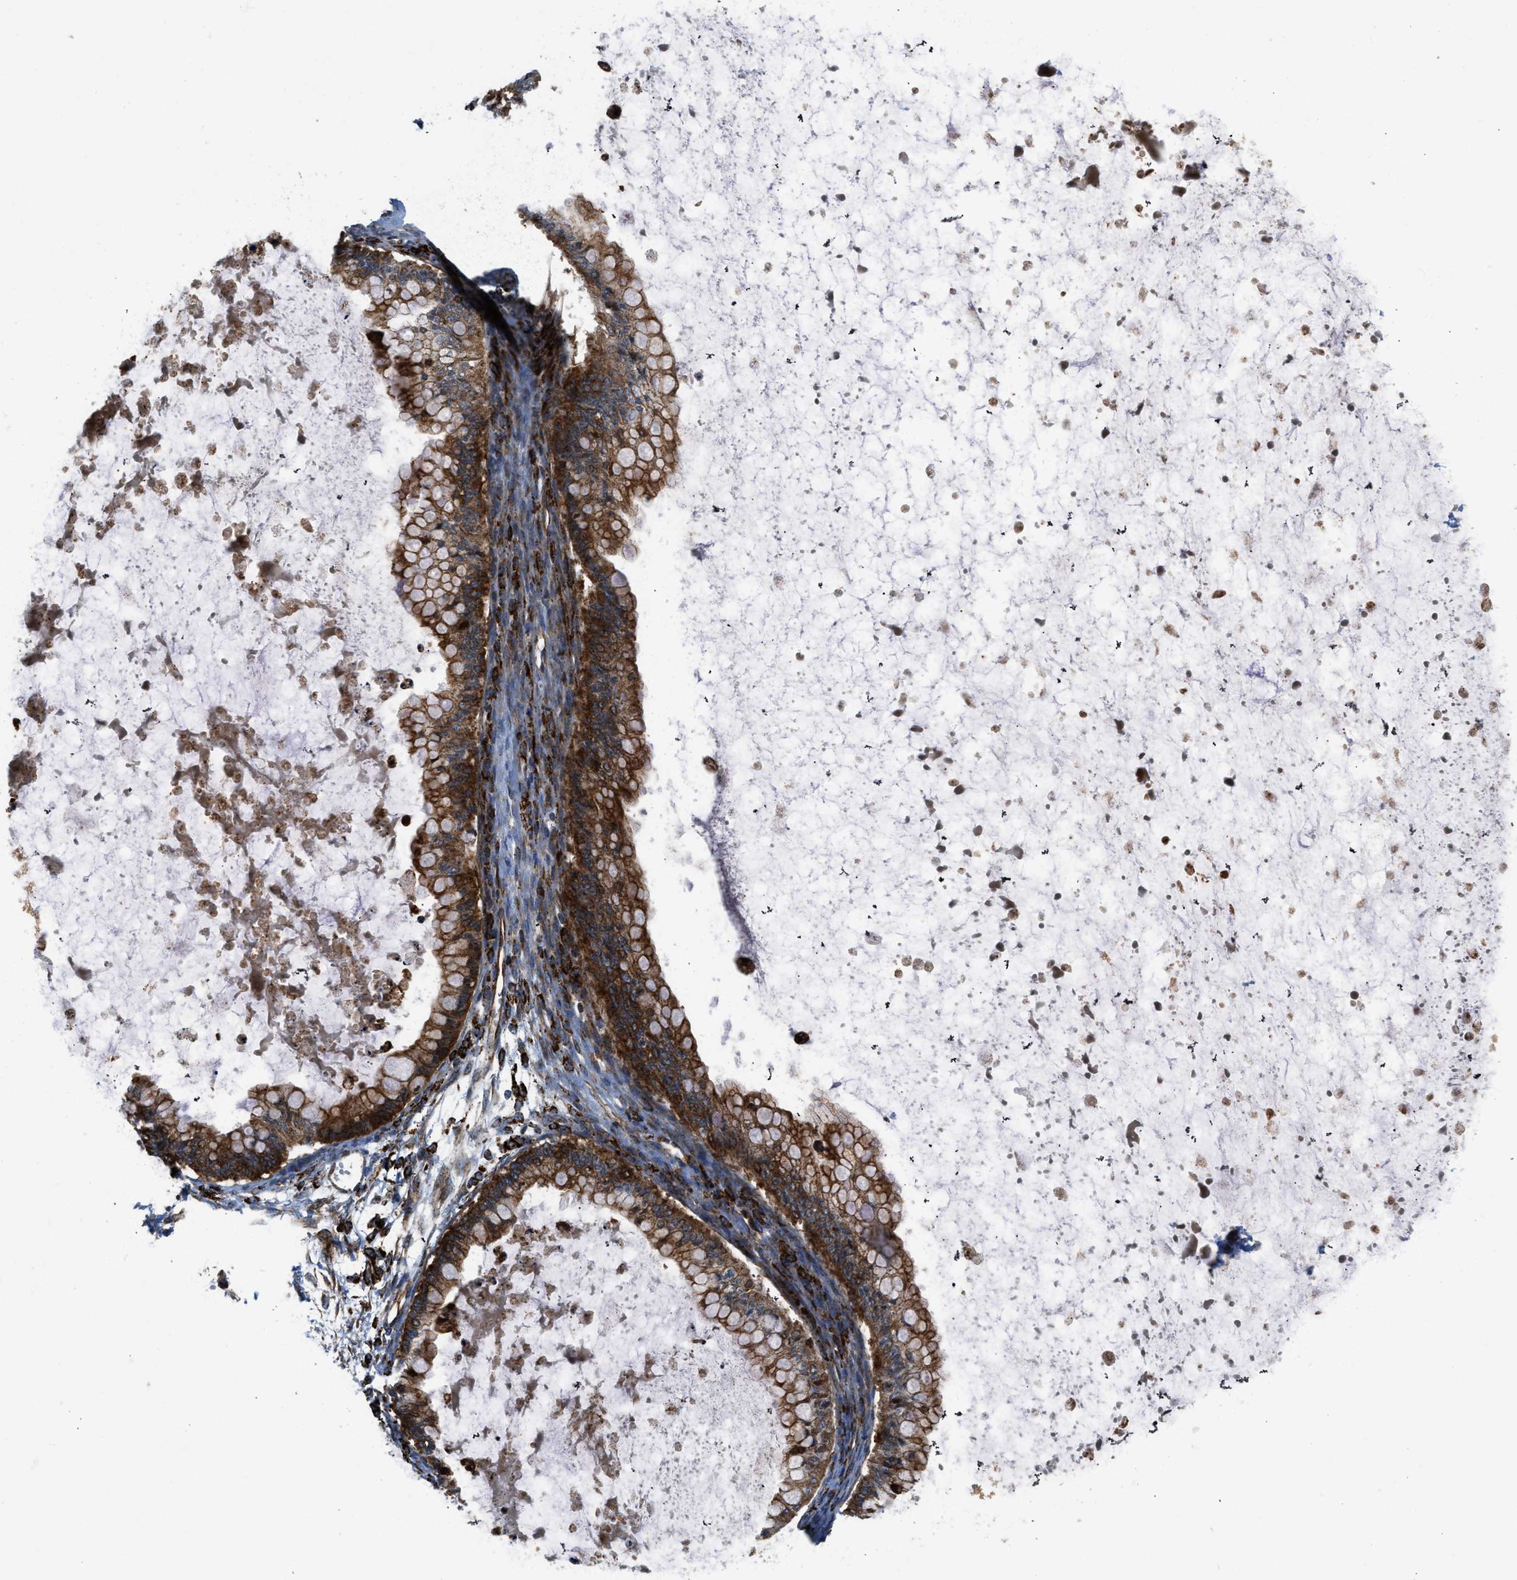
{"staining": {"intensity": "strong", "quantity": ">75%", "location": "cytoplasmic/membranous"}, "tissue": "ovarian cancer", "cell_type": "Tumor cells", "image_type": "cancer", "snomed": [{"axis": "morphology", "description": "Cystadenocarcinoma, mucinous, NOS"}, {"axis": "topography", "description": "Ovary"}], "caption": "Protein staining shows strong cytoplasmic/membranous expression in approximately >75% of tumor cells in ovarian mucinous cystadenocarcinoma.", "gene": "GSDME", "patient": {"sex": "female", "age": 57}}